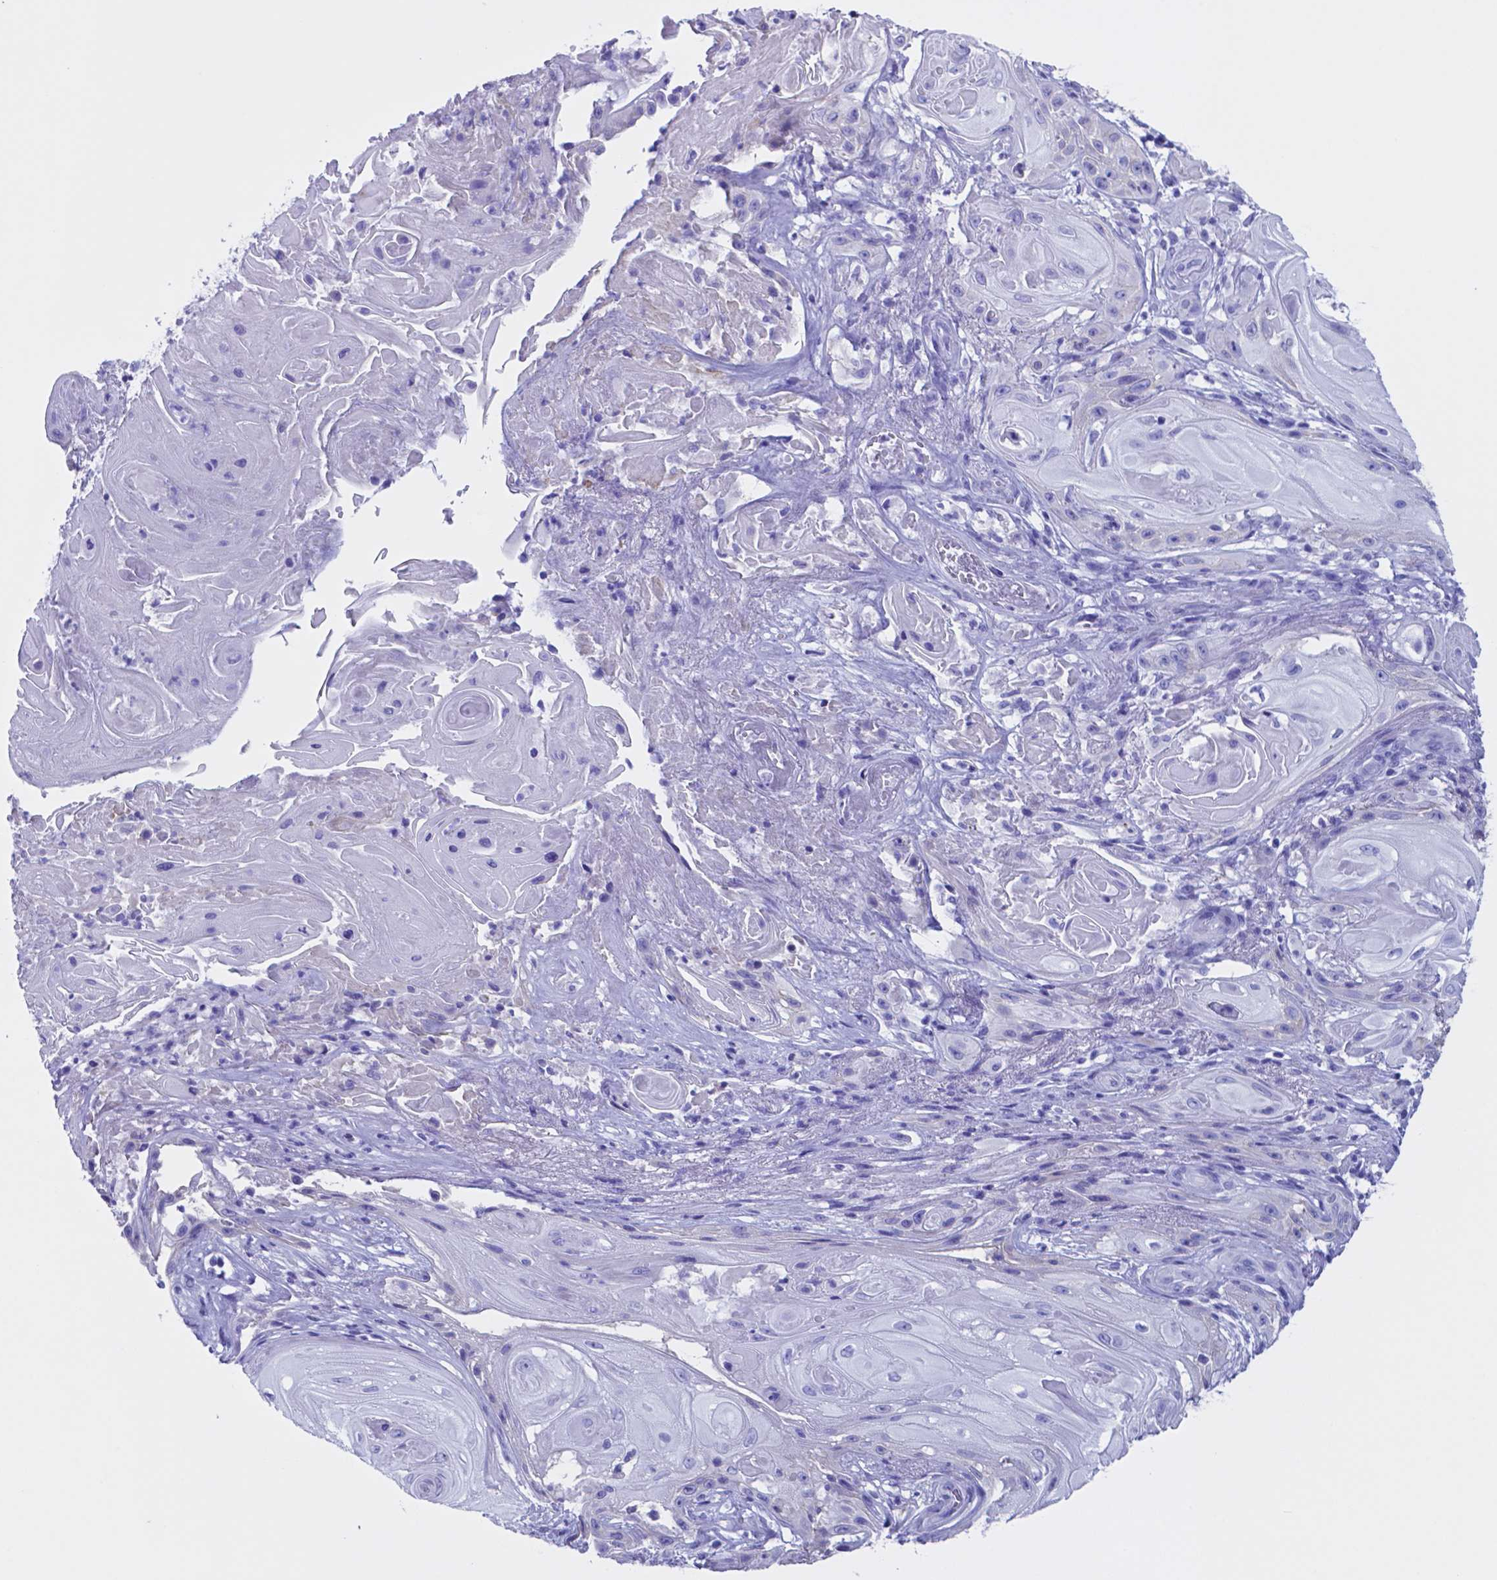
{"staining": {"intensity": "negative", "quantity": "none", "location": "none"}, "tissue": "skin cancer", "cell_type": "Tumor cells", "image_type": "cancer", "snomed": [{"axis": "morphology", "description": "Squamous cell carcinoma, NOS"}, {"axis": "topography", "description": "Skin"}], "caption": "Protein analysis of skin squamous cell carcinoma displays no significant expression in tumor cells.", "gene": "DNAAF8", "patient": {"sex": "male", "age": 62}}